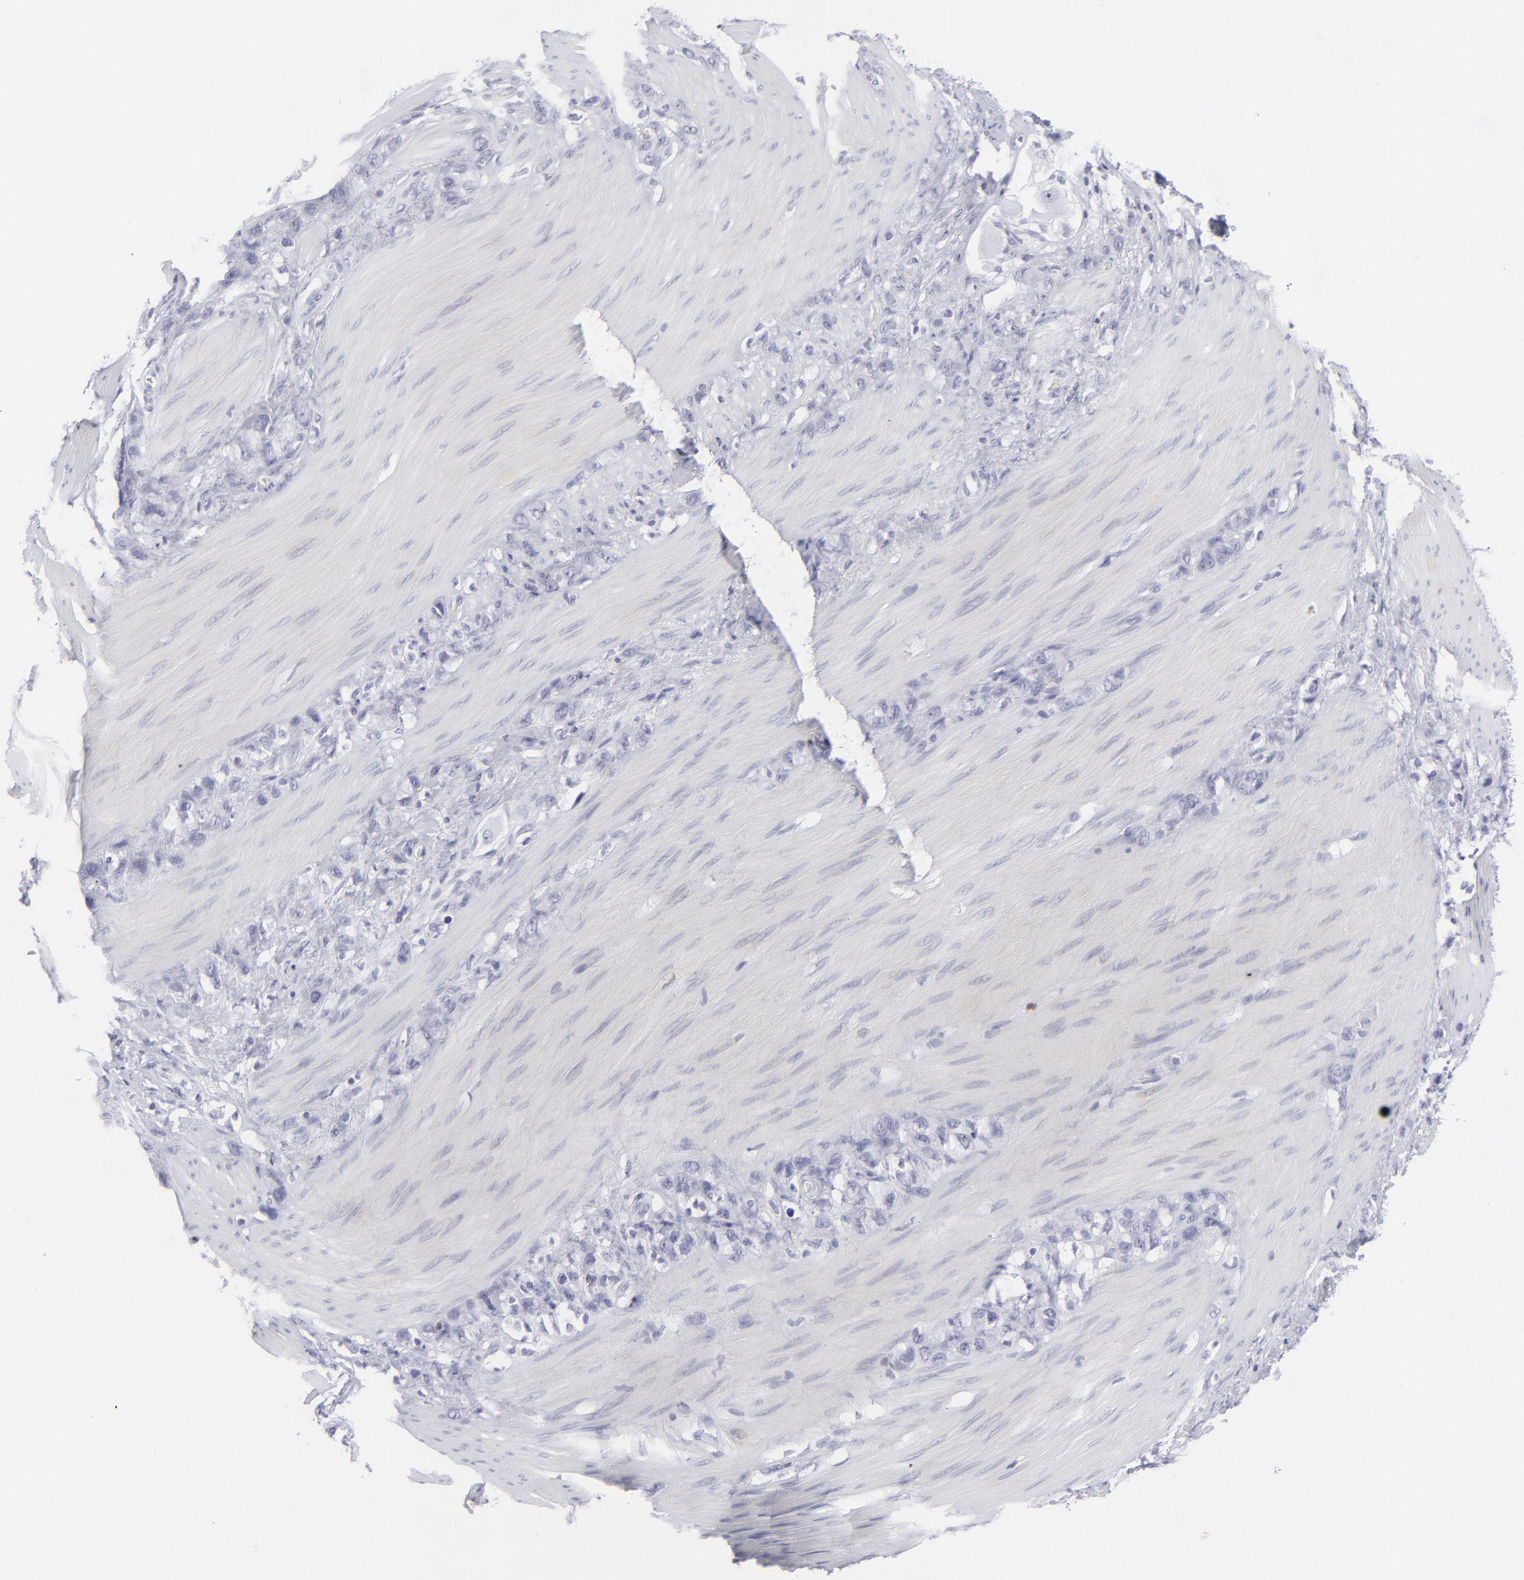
{"staining": {"intensity": "negative", "quantity": "none", "location": "none"}, "tissue": "stomach cancer", "cell_type": "Tumor cells", "image_type": "cancer", "snomed": [{"axis": "morphology", "description": "Normal tissue, NOS"}, {"axis": "morphology", "description": "Adenocarcinoma, NOS"}, {"axis": "morphology", "description": "Adenocarcinoma, High grade"}, {"axis": "topography", "description": "Stomach, upper"}, {"axis": "topography", "description": "Stomach"}], "caption": "The image displays no staining of tumor cells in stomach adenocarcinoma.", "gene": "CD7", "patient": {"sex": "female", "age": 65}}